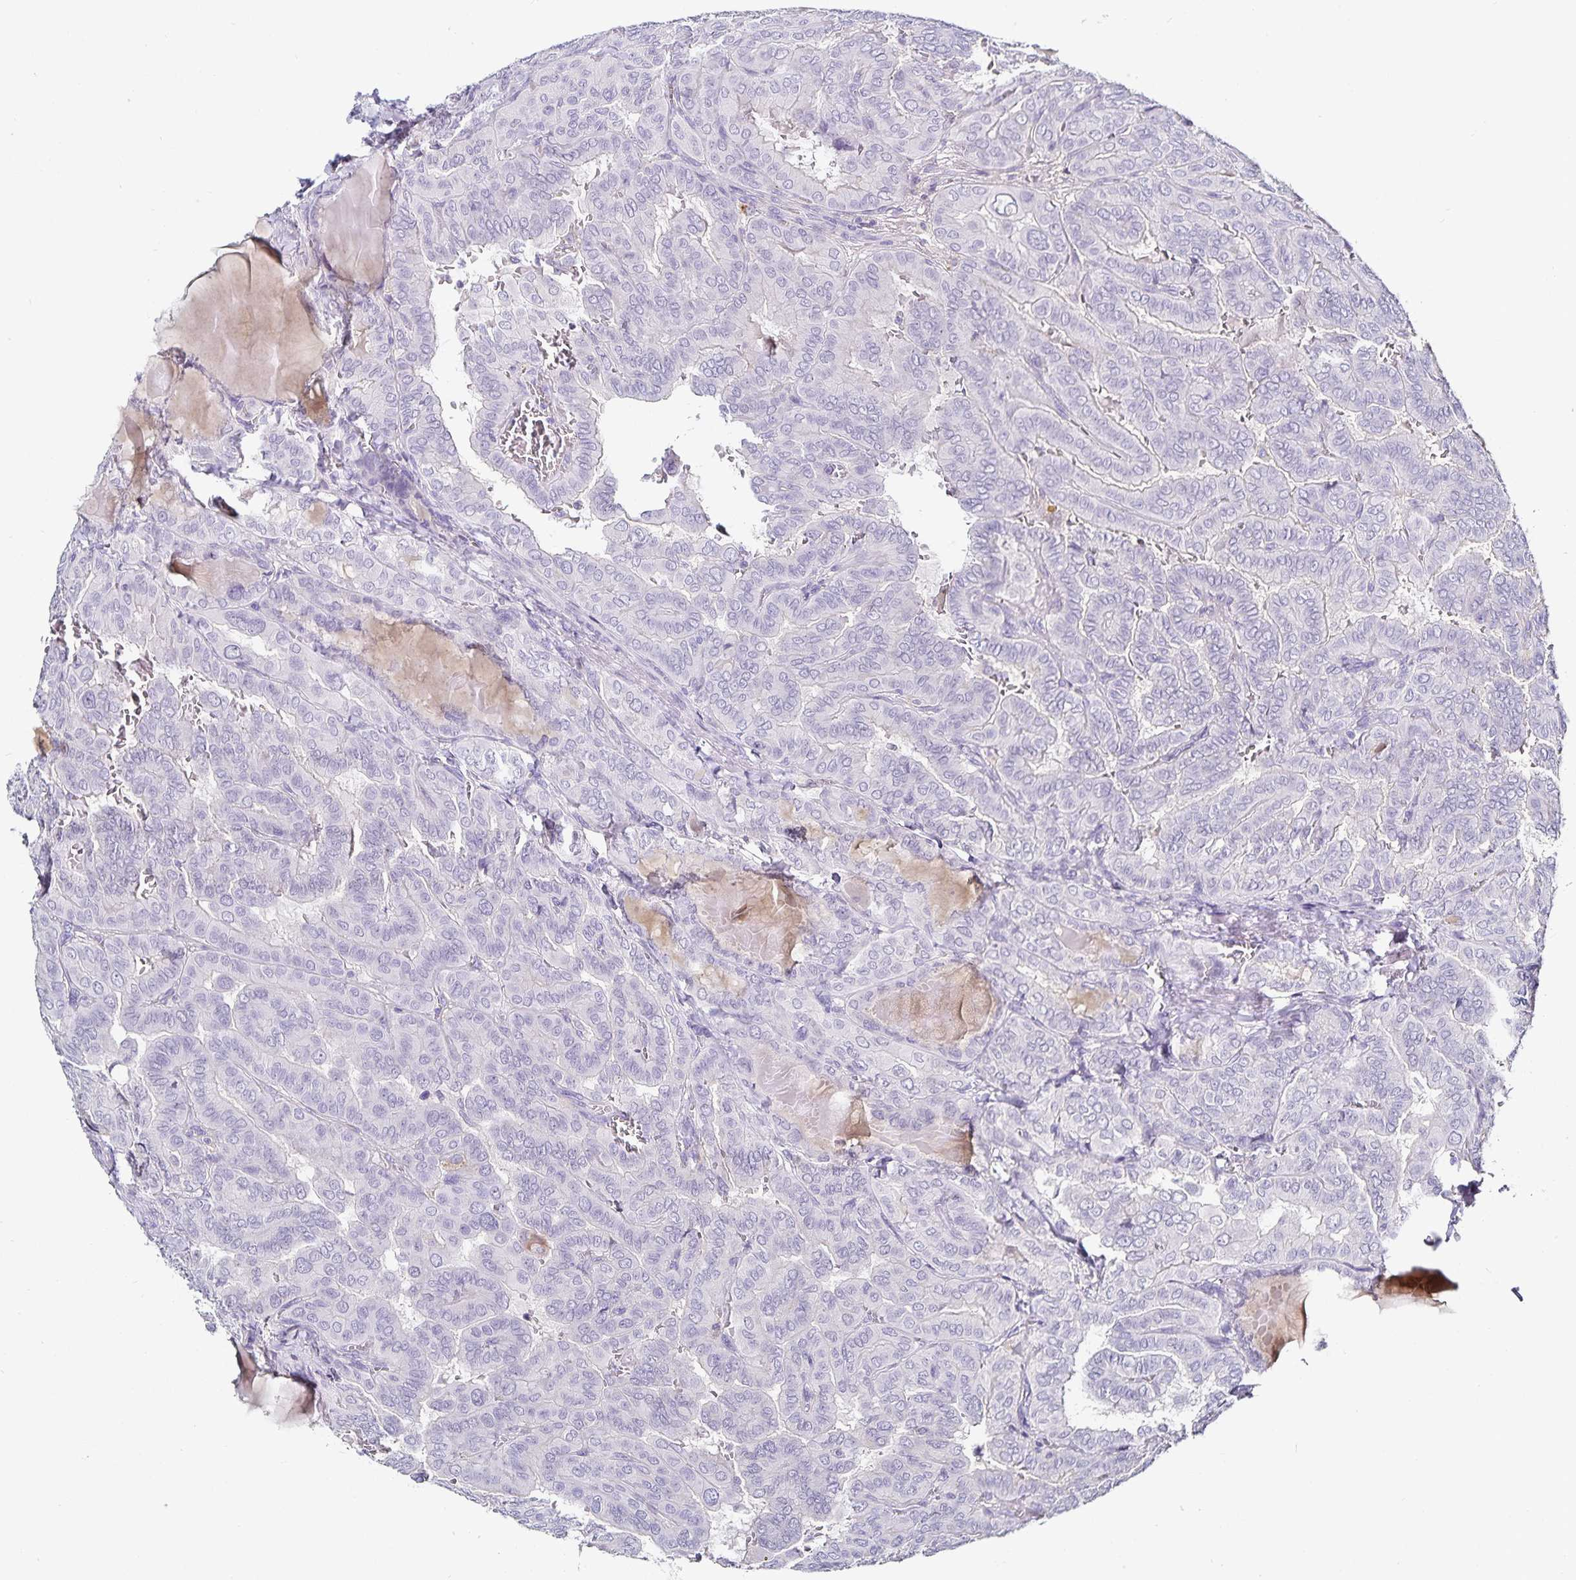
{"staining": {"intensity": "negative", "quantity": "none", "location": "none"}, "tissue": "thyroid cancer", "cell_type": "Tumor cells", "image_type": "cancer", "snomed": [{"axis": "morphology", "description": "Papillary adenocarcinoma, NOS"}, {"axis": "topography", "description": "Thyroid gland"}], "caption": "A high-resolution histopathology image shows IHC staining of thyroid papillary adenocarcinoma, which demonstrates no significant expression in tumor cells. The staining was performed using DAB (3,3'-diaminobenzidine) to visualize the protein expression in brown, while the nuclei were stained in blue with hematoxylin (Magnification: 20x).", "gene": "TTR", "patient": {"sex": "female", "age": 46}}